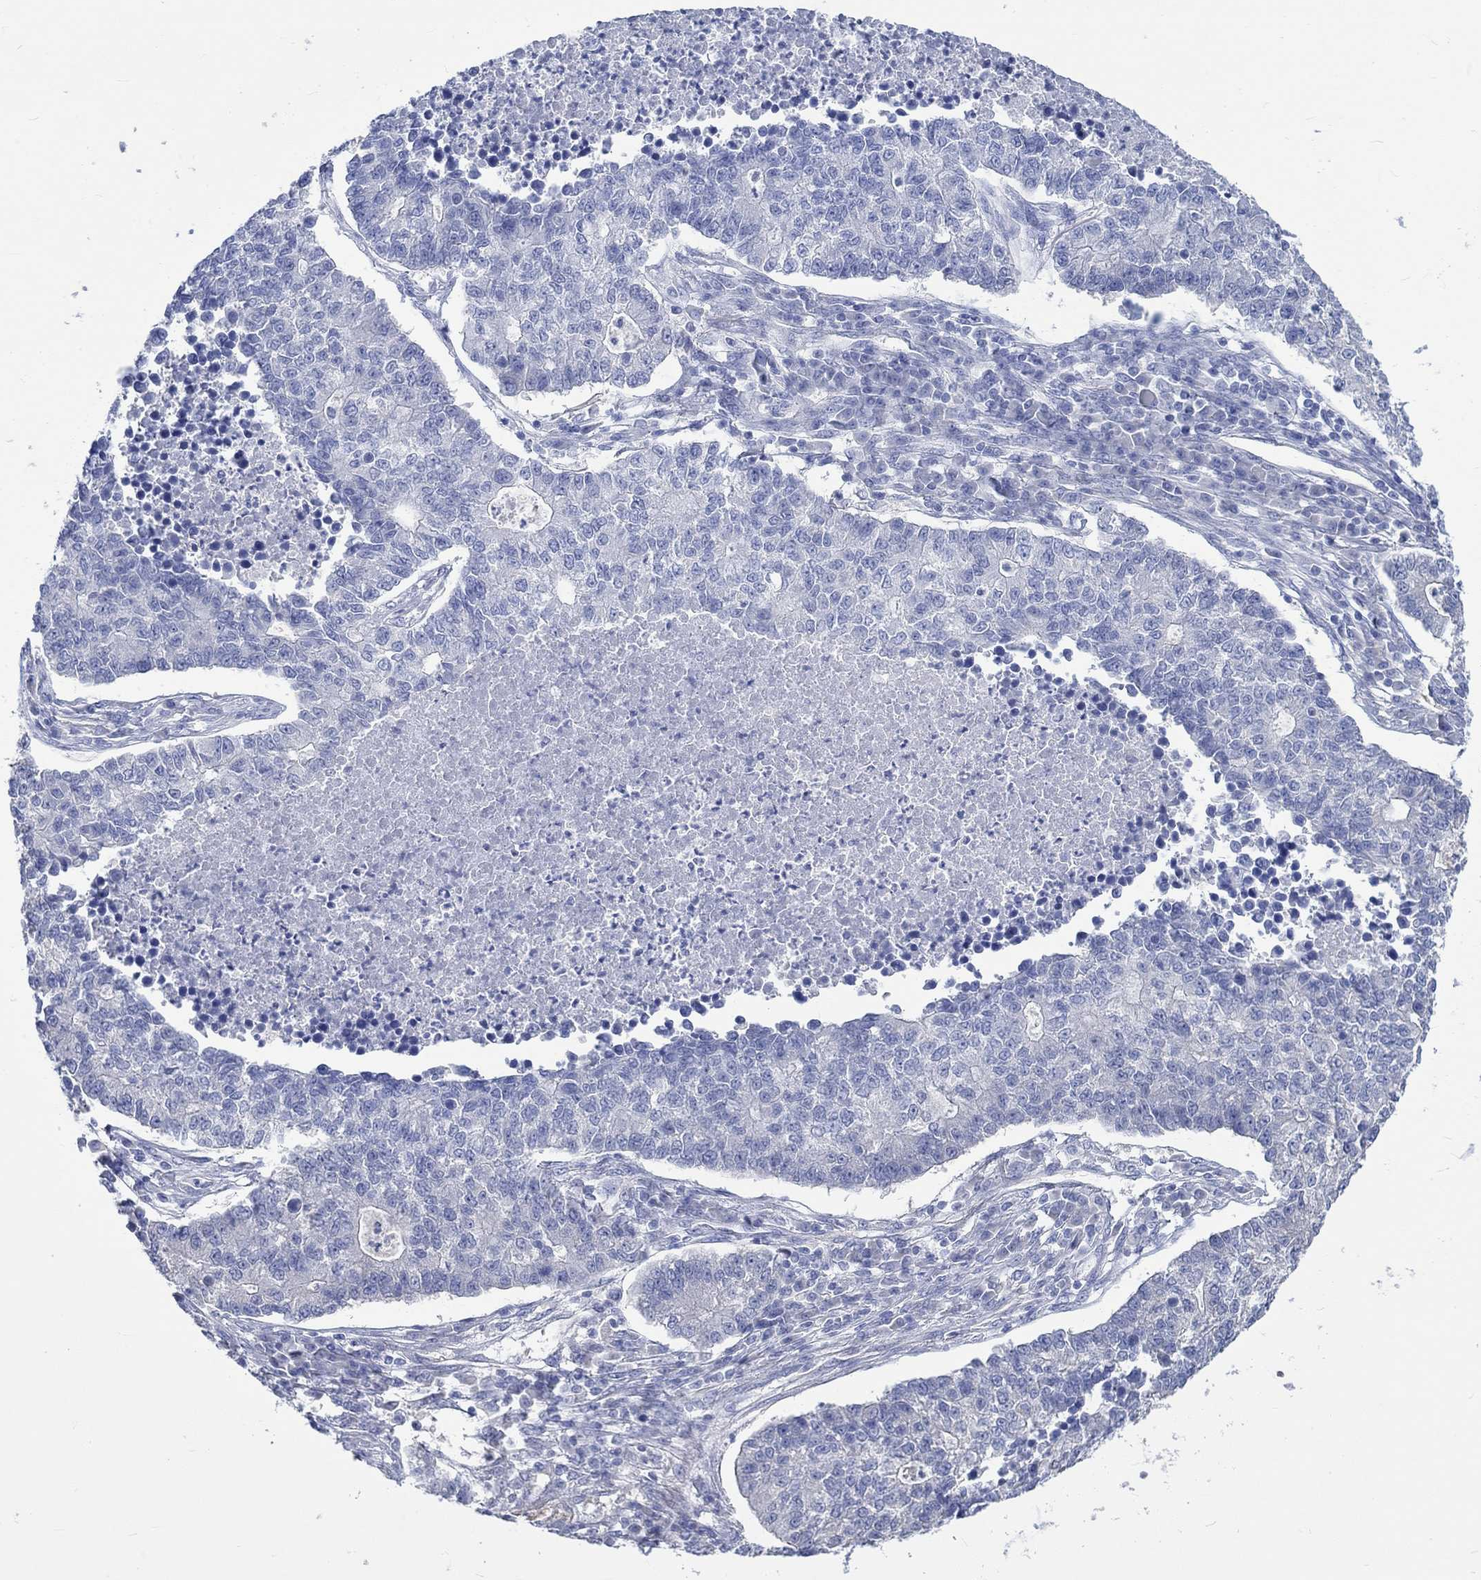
{"staining": {"intensity": "negative", "quantity": "none", "location": "none"}, "tissue": "lung cancer", "cell_type": "Tumor cells", "image_type": "cancer", "snomed": [{"axis": "morphology", "description": "Adenocarcinoma, NOS"}, {"axis": "topography", "description": "Lung"}], "caption": "IHC image of lung cancer stained for a protein (brown), which displays no staining in tumor cells. Brightfield microscopy of immunohistochemistry (IHC) stained with DAB (3,3'-diaminobenzidine) (brown) and hematoxylin (blue), captured at high magnification.", "gene": "KCNA1", "patient": {"sex": "male", "age": 57}}